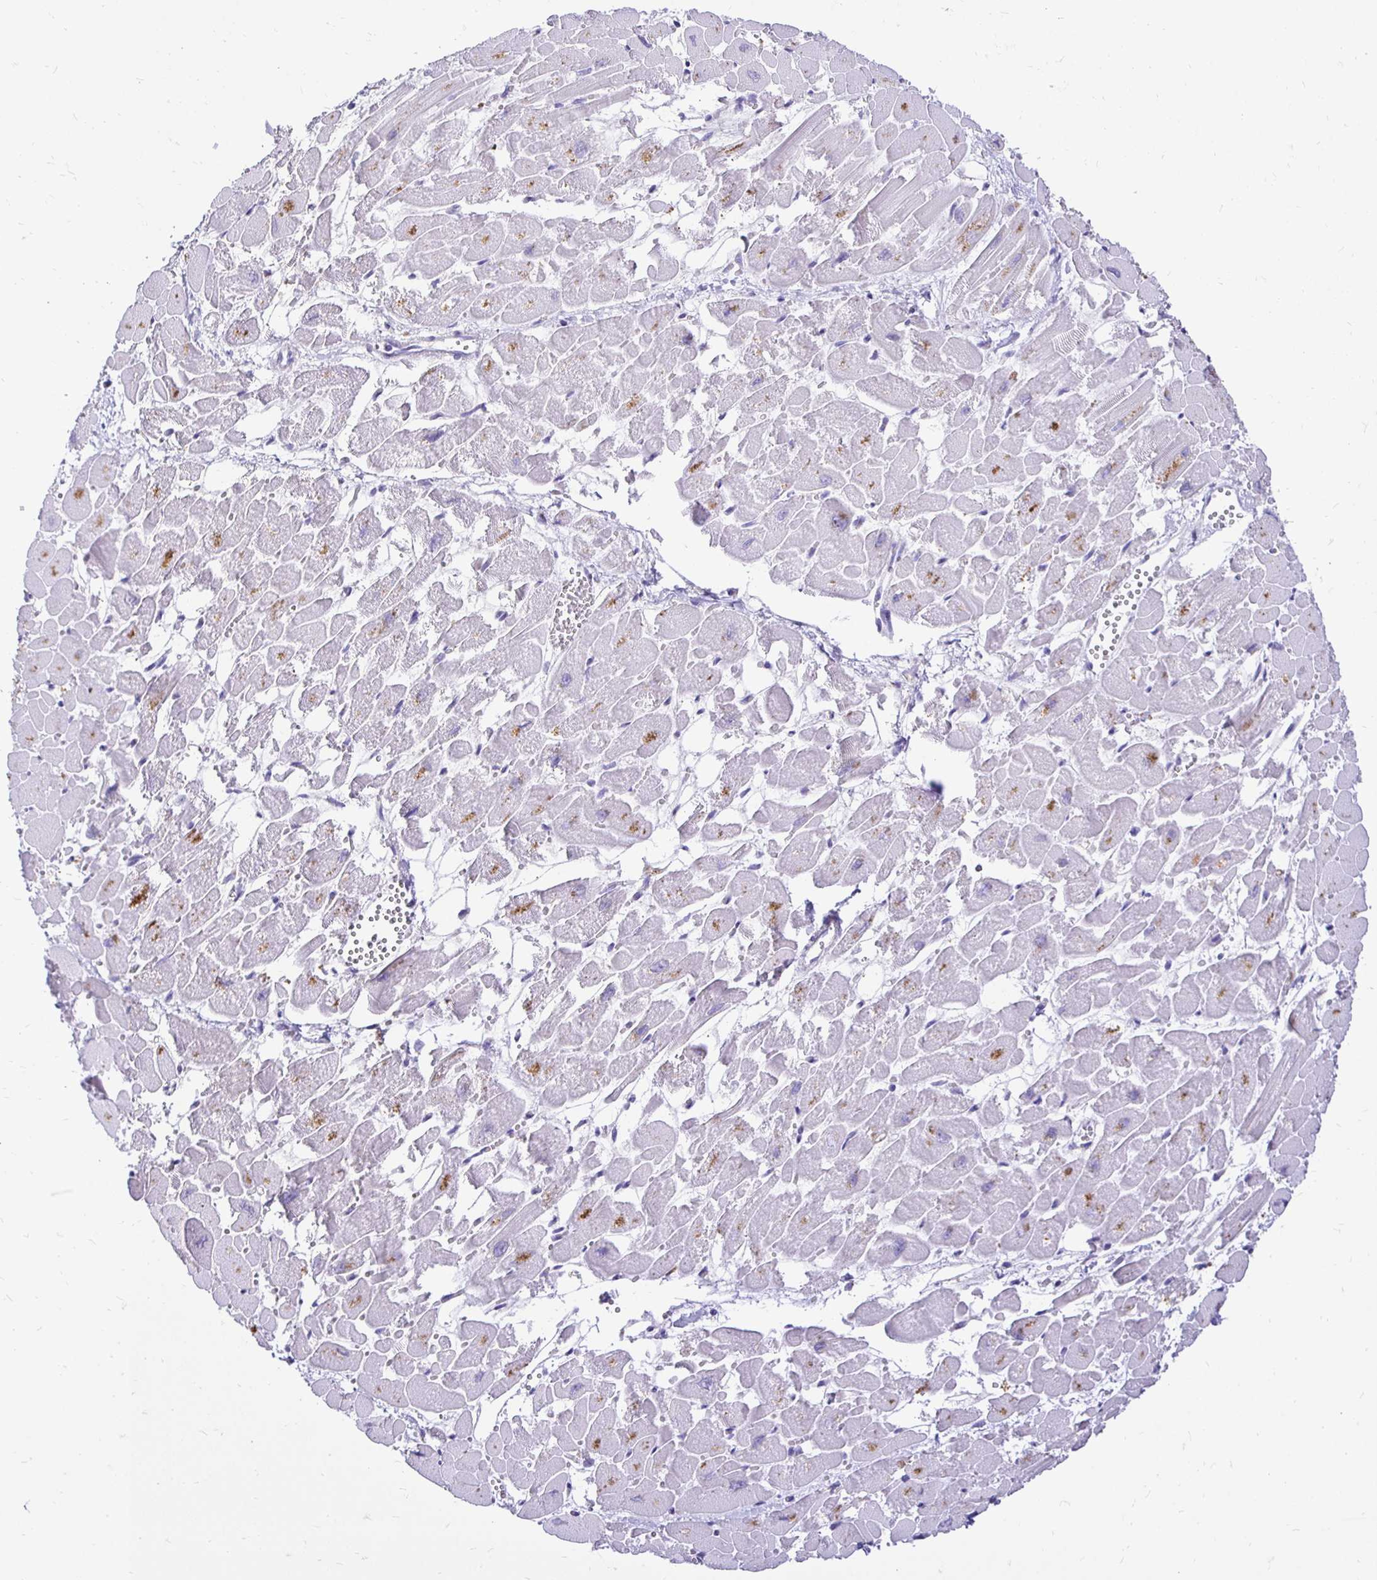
{"staining": {"intensity": "negative", "quantity": "none", "location": "none"}, "tissue": "heart muscle", "cell_type": "Cardiomyocytes", "image_type": "normal", "snomed": [{"axis": "morphology", "description": "Normal tissue, NOS"}, {"axis": "topography", "description": "Heart"}], "caption": "Cardiomyocytes are negative for brown protein staining in normal heart muscle.", "gene": "TAF1D", "patient": {"sex": "female", "age": 52}}